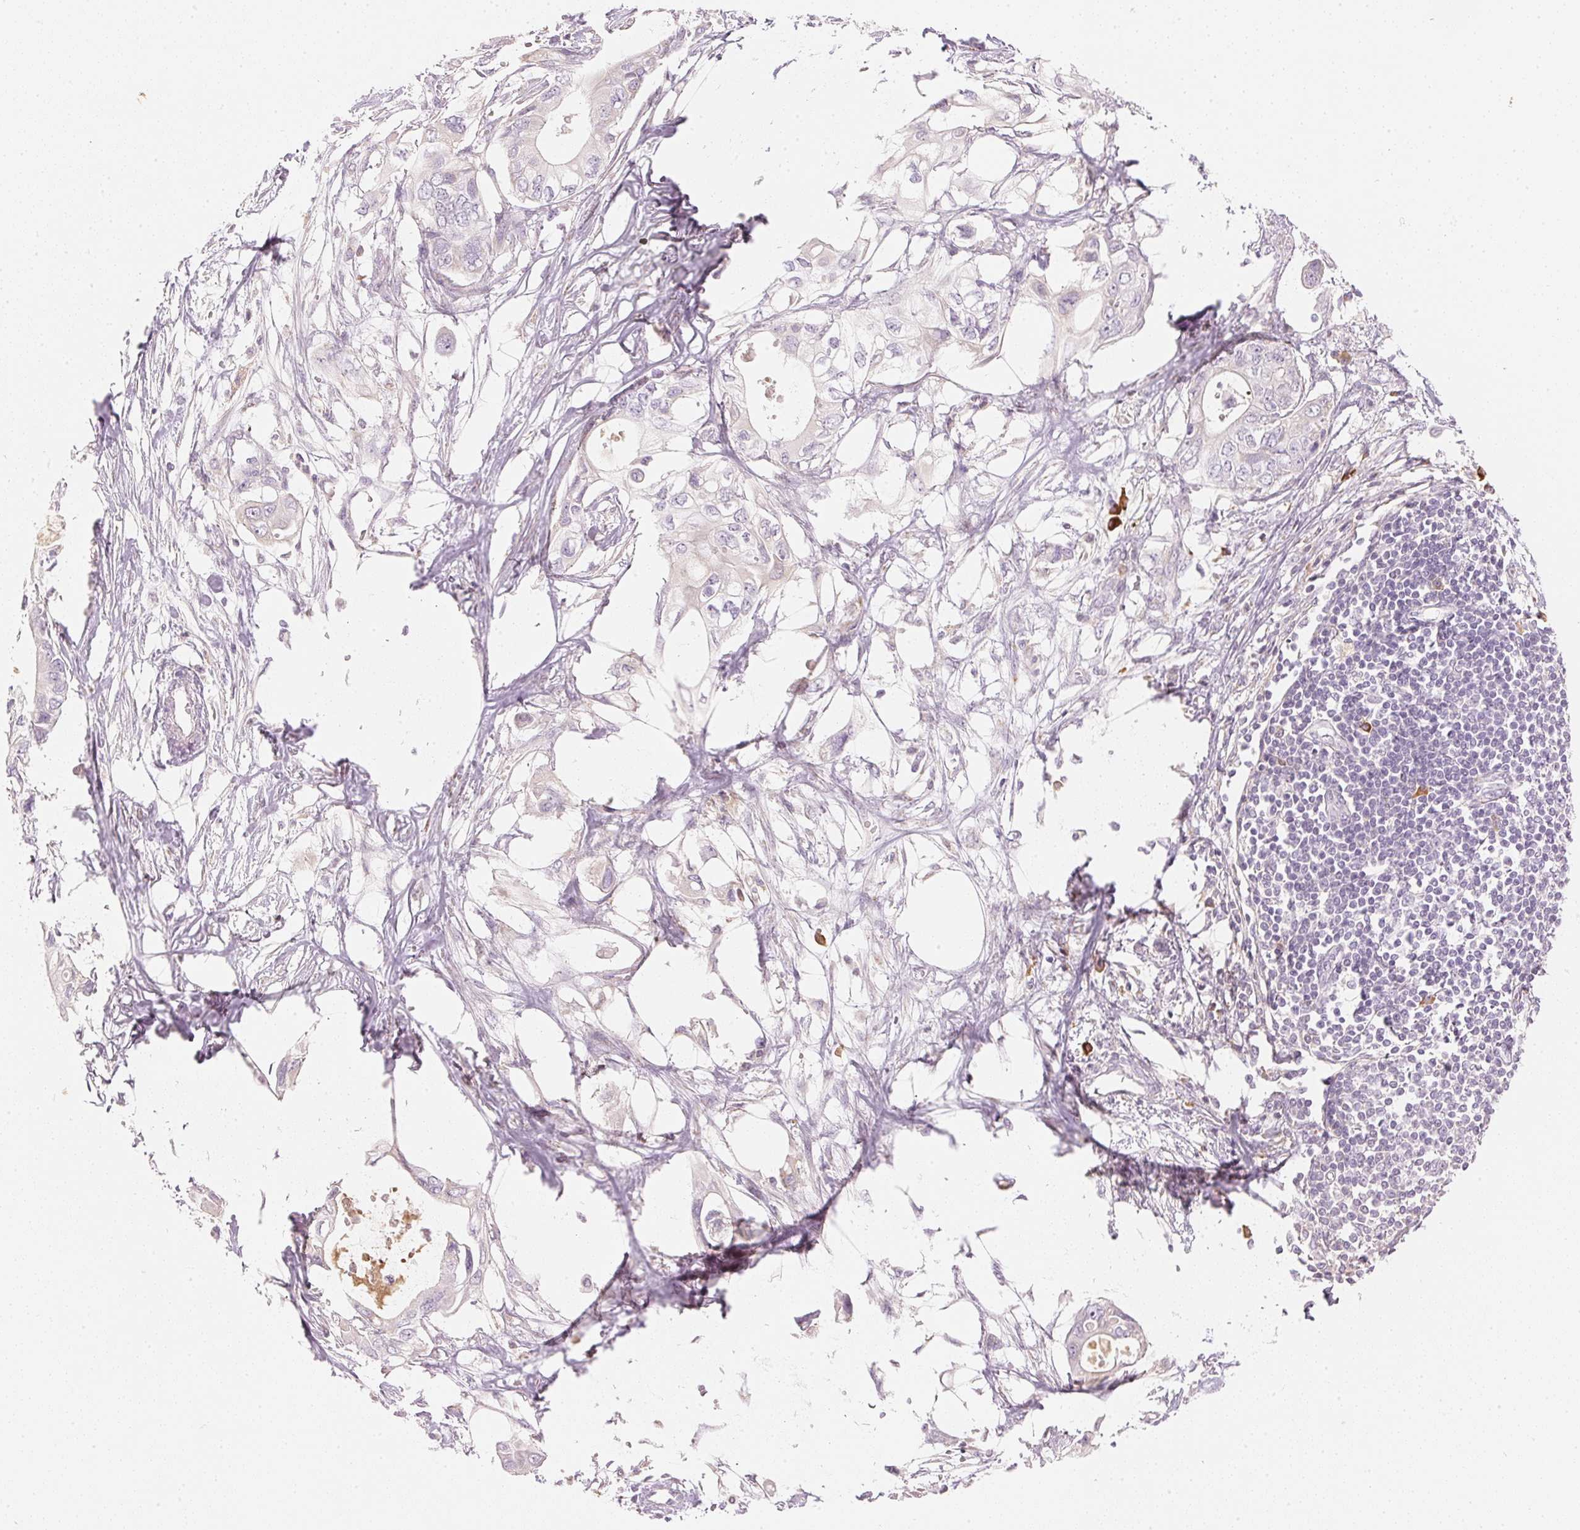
{"staining": {"intensity": "negative", "quantity": "none", "location": "none"}, "tissue": "pancreatic cancer", "cell_type": "Tumor cells", "image_type": "cancer", "snomed": [{"axis": "morphology", "description": "Adenocarcinoma, NOS"}, {"axis": "topography", "description": "Pancreas"}], "caption": "Immunohistochemistry of pancreatic cancer reveals no staining in tumor cells.", "gene": "RMDN2", "patient": {"sex": "female", "age": 63}}